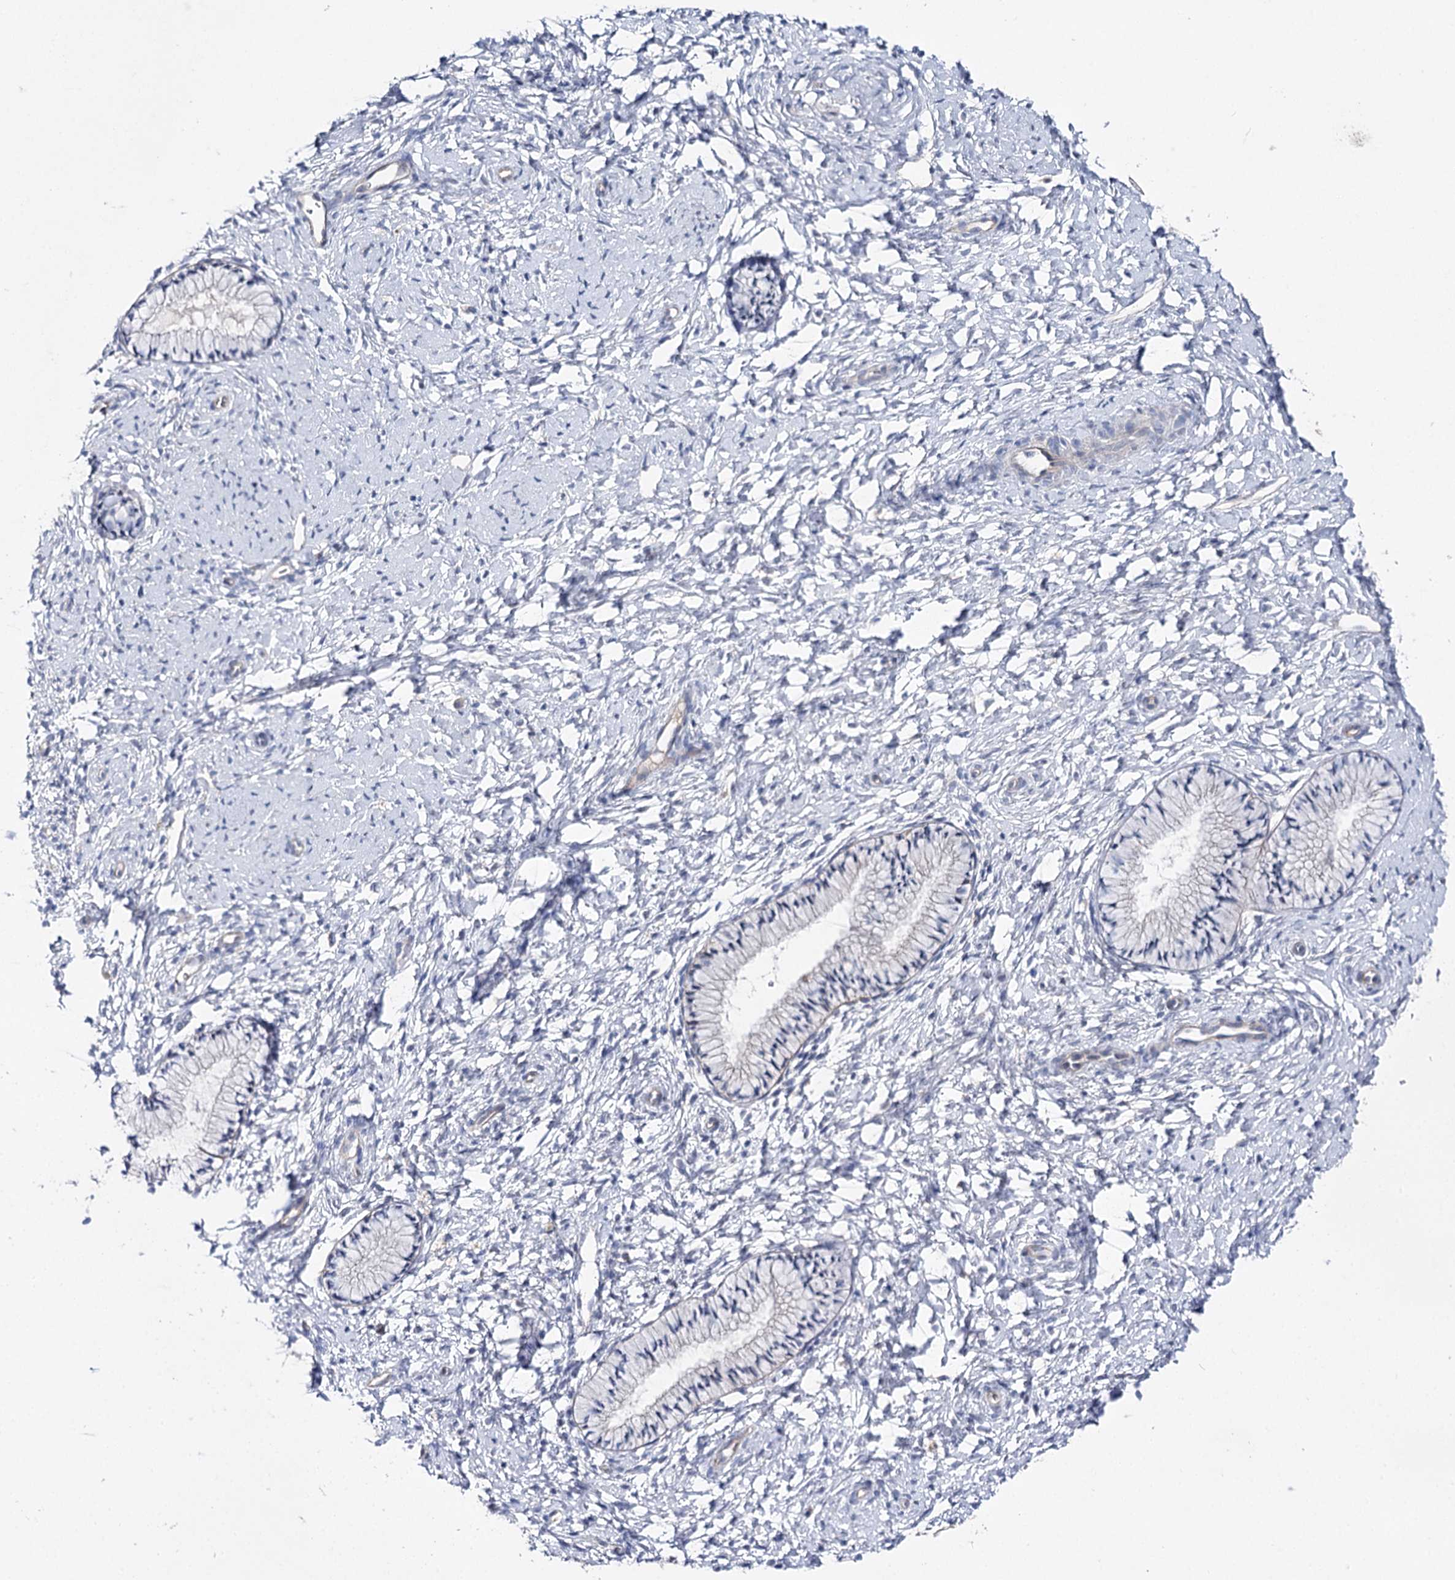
{"staining": {"intensity": "negative", "quantity": "none", "location": "none"}, "tissue": "cervix", "cell_type": "Glandular cells", "image_type": "normal", "snomed": [{"axis": "morphology", "description": "Normal tissue, NOS"}, {"axis": "topography", "description": "Cervix"}], "caption": "DAB (3,3'-diaminobenzidine) immunohistochemical staining of unremarkable cervix reveals no significant positivity in glandular cells.", "gene": "LRRC14B", "patient": {"sex": "female", "age": 33}}